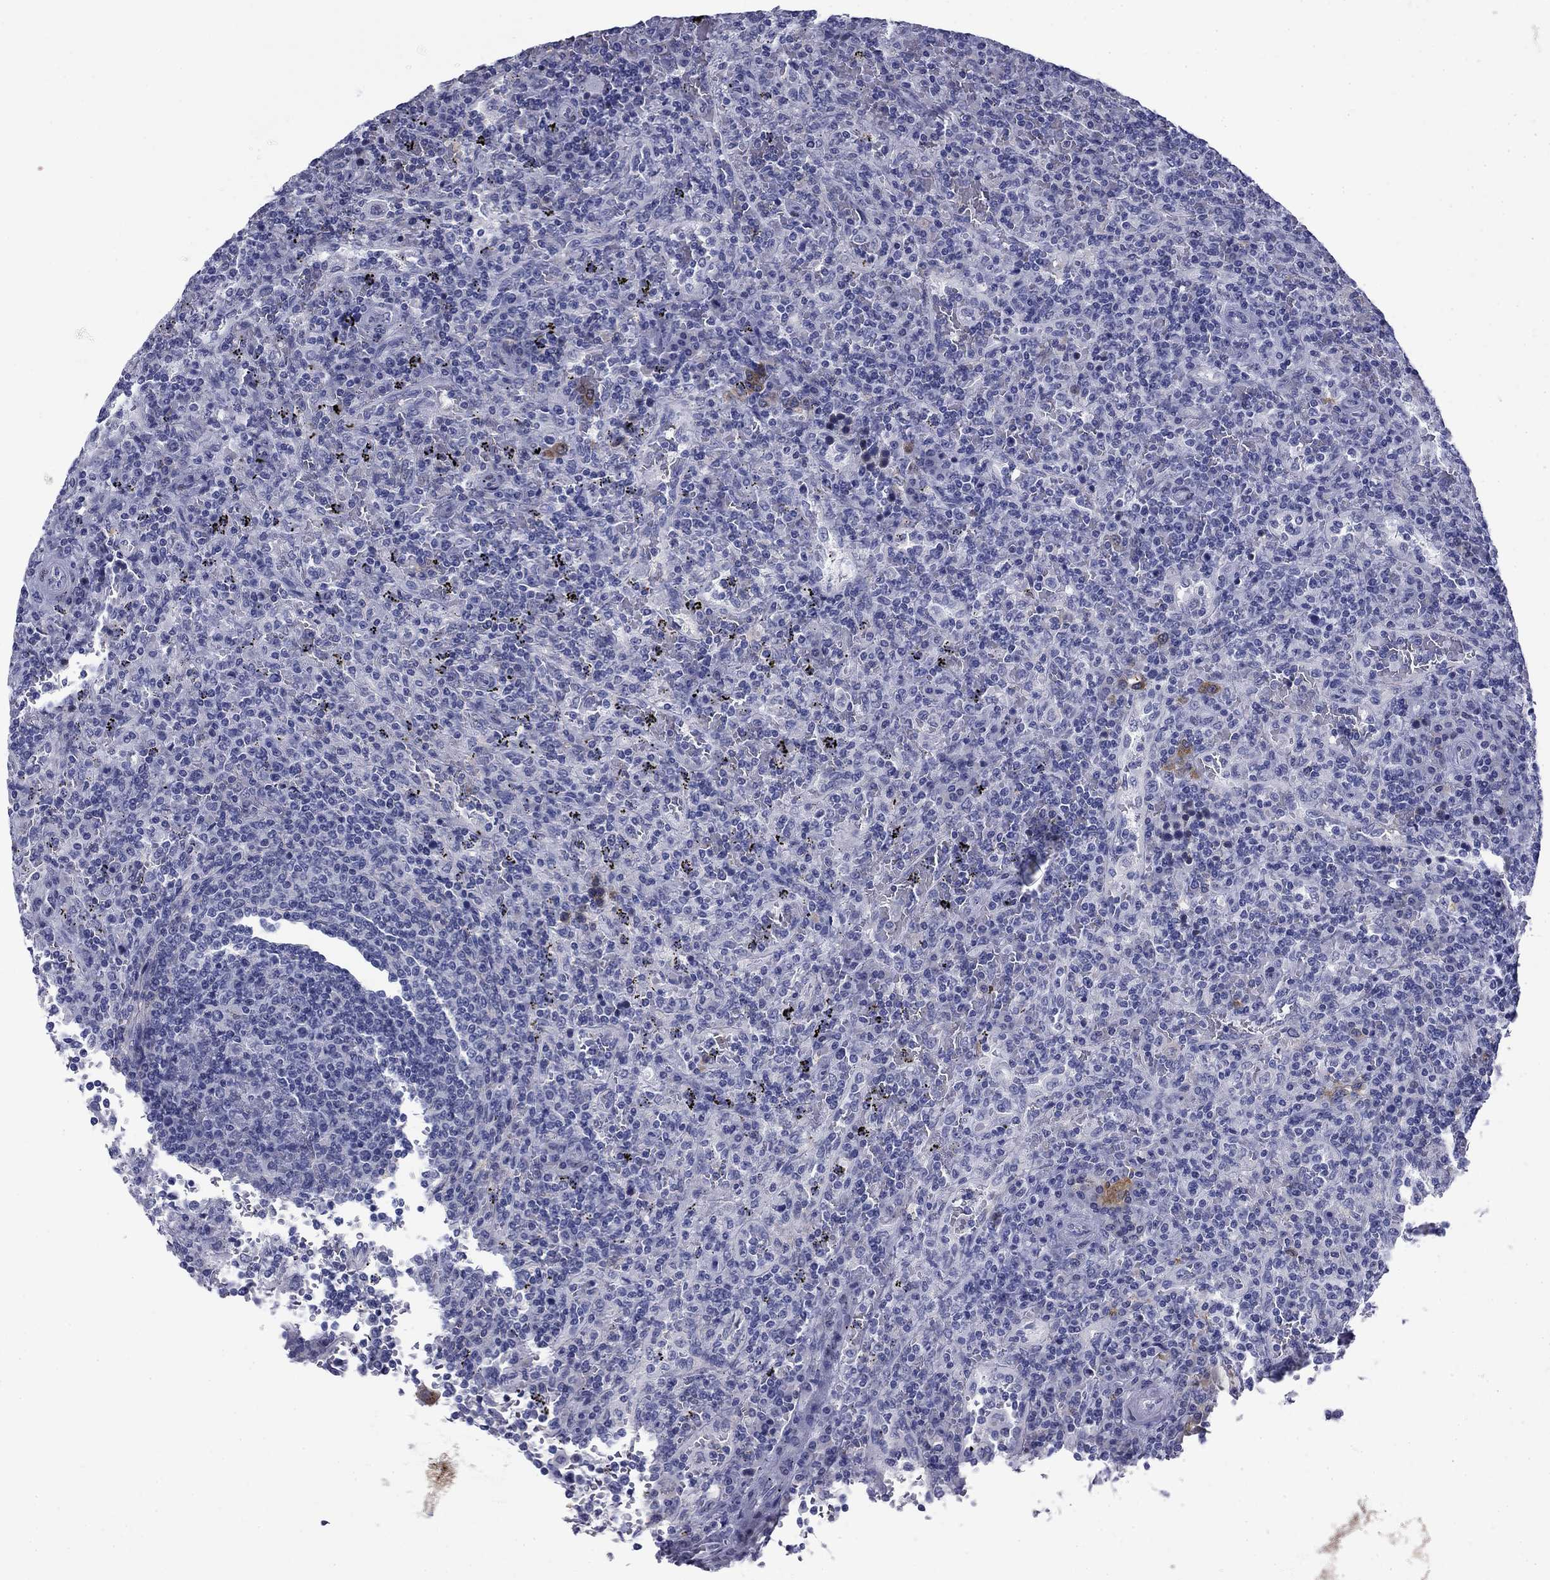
{"staining": {"intensity": "negative", "quantity": "none", "location": "none"}, "tissue": "lymphoma", "cell_type": "Tumor cells", "image_type": "cancer", "snomed": [{"axis": "morphology", "description": "Malignant lymphoma, non-Hodgkin's type, Low grade"}, {"axis": "topography", "description": "Spleen"}], "caption": "IHC of malignant lymphoma, non-Hodgkin's type (low-grade) reveals no expression in tumor cells.", "gene": "BCL2L14", "patient": {"sex": "male", "age": 62}}